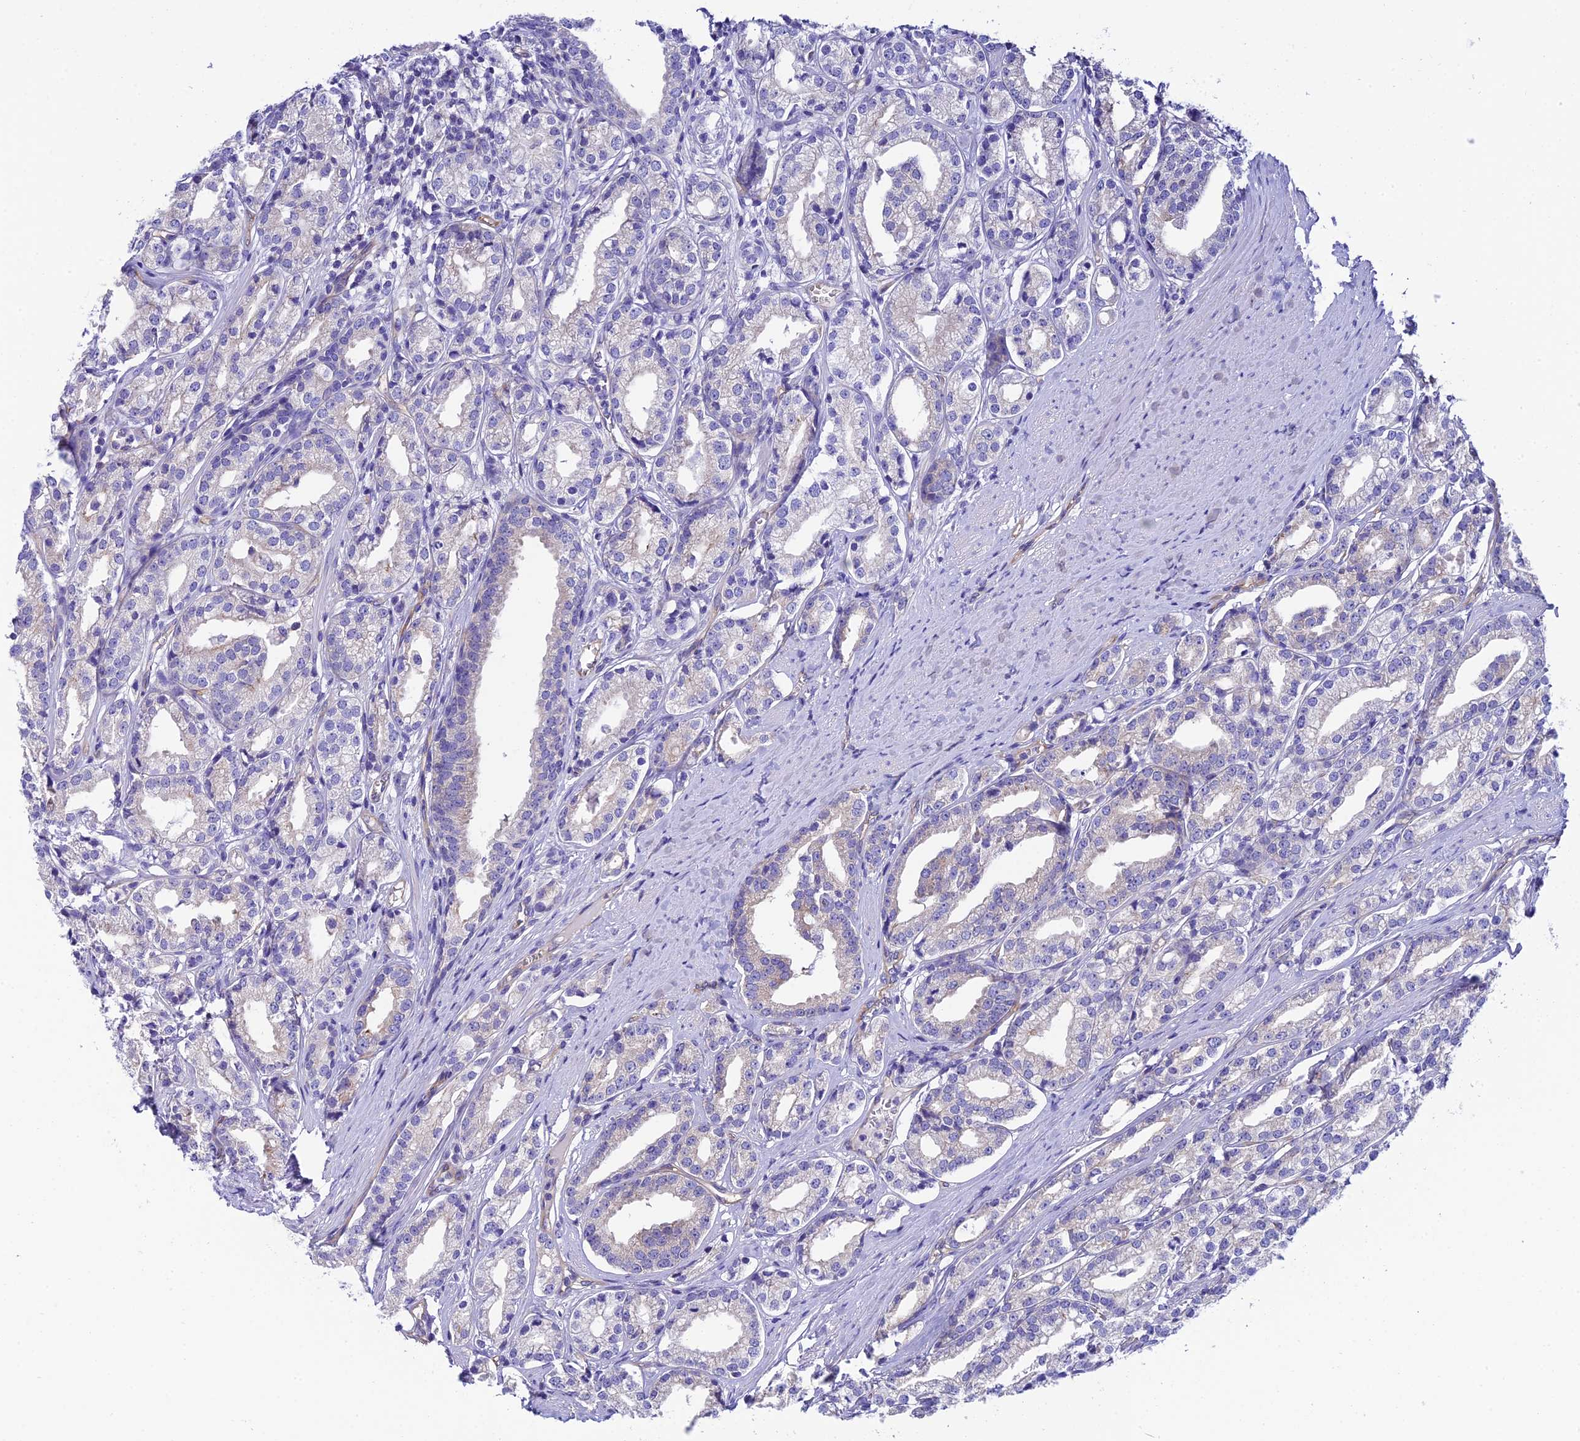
{"staining": {"intensity": "negative", "quantity": "none", "location": "none"}, "tissue": "prostate cancer", "cell_type": "Tumor cells", "image_type": "cancer", "snomed": [{"axis": "morphology", "description": "Adenocarcinoma, High grade"}, {"axis": "topography", "description": "Prostate"}], "caption": "Prostate cancer (high-grade adenocarcinoma) was stained to show a protein in brown. There is no significant staining in tumor cells.", "gene": "PPFIA3", "patient": {"sex": "male", "age": 69}}